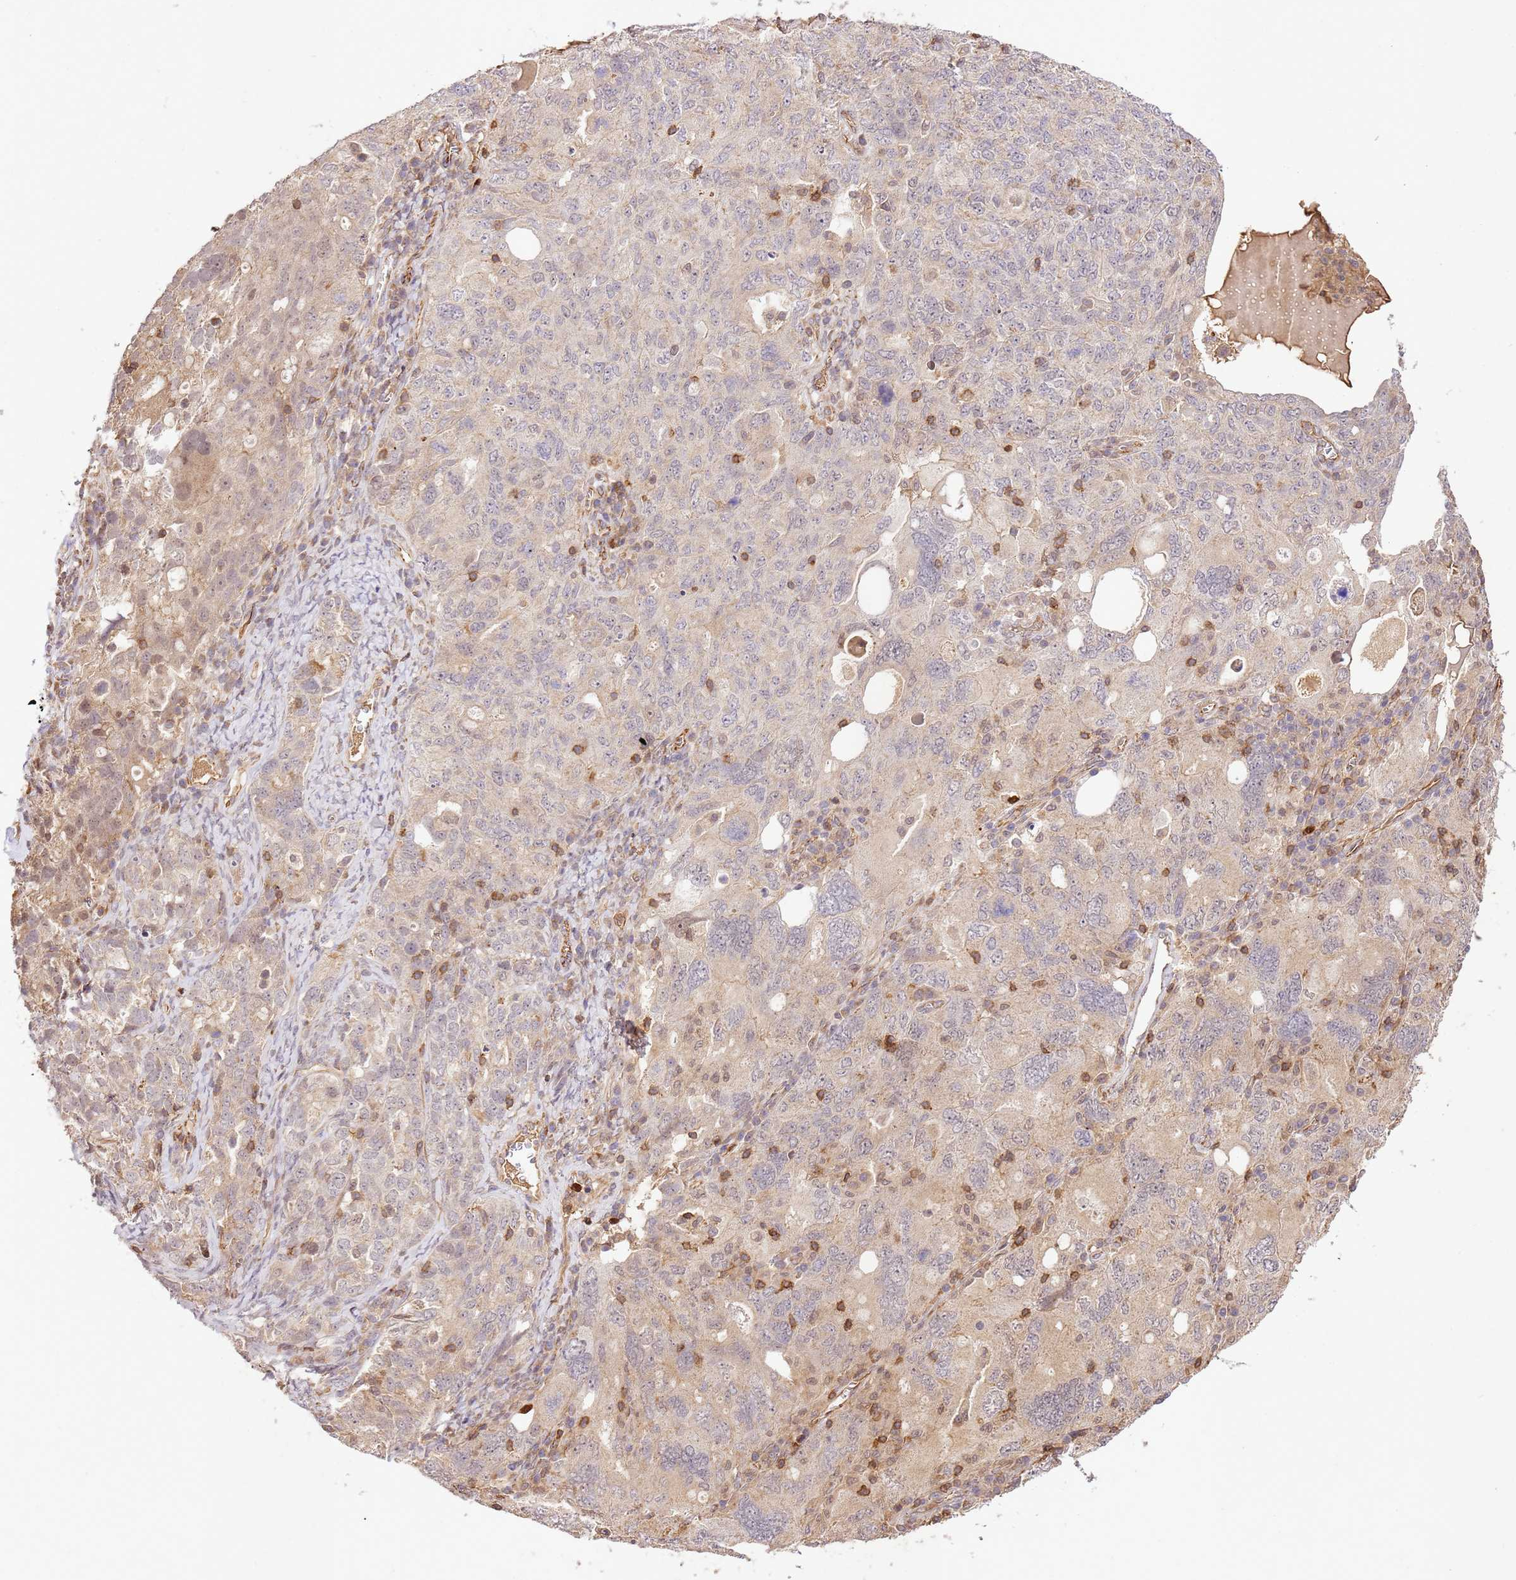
{"staining": {"intensity": "weak", "quantity": "<25%", "location": "cytoplasmic/membranous"}, "tissue": "ovarian cancer", "cell_type": "Tumor cells", "image_type": "cancer", "snomed": [{"axis": "morphology", "description": "Carcinoma, endometroid"}, {"axis": "topography", "description": "Ovary"}], "caption": "Immunohistochemistry (IHC) micrograph of neoplastic tissue: ovarian endometroid carcinoma stained with DAB exhibits no significant protein expression in tumor cells.", "gene": "KATNAL2", "patient": {"sex": "female", "age": 62}}